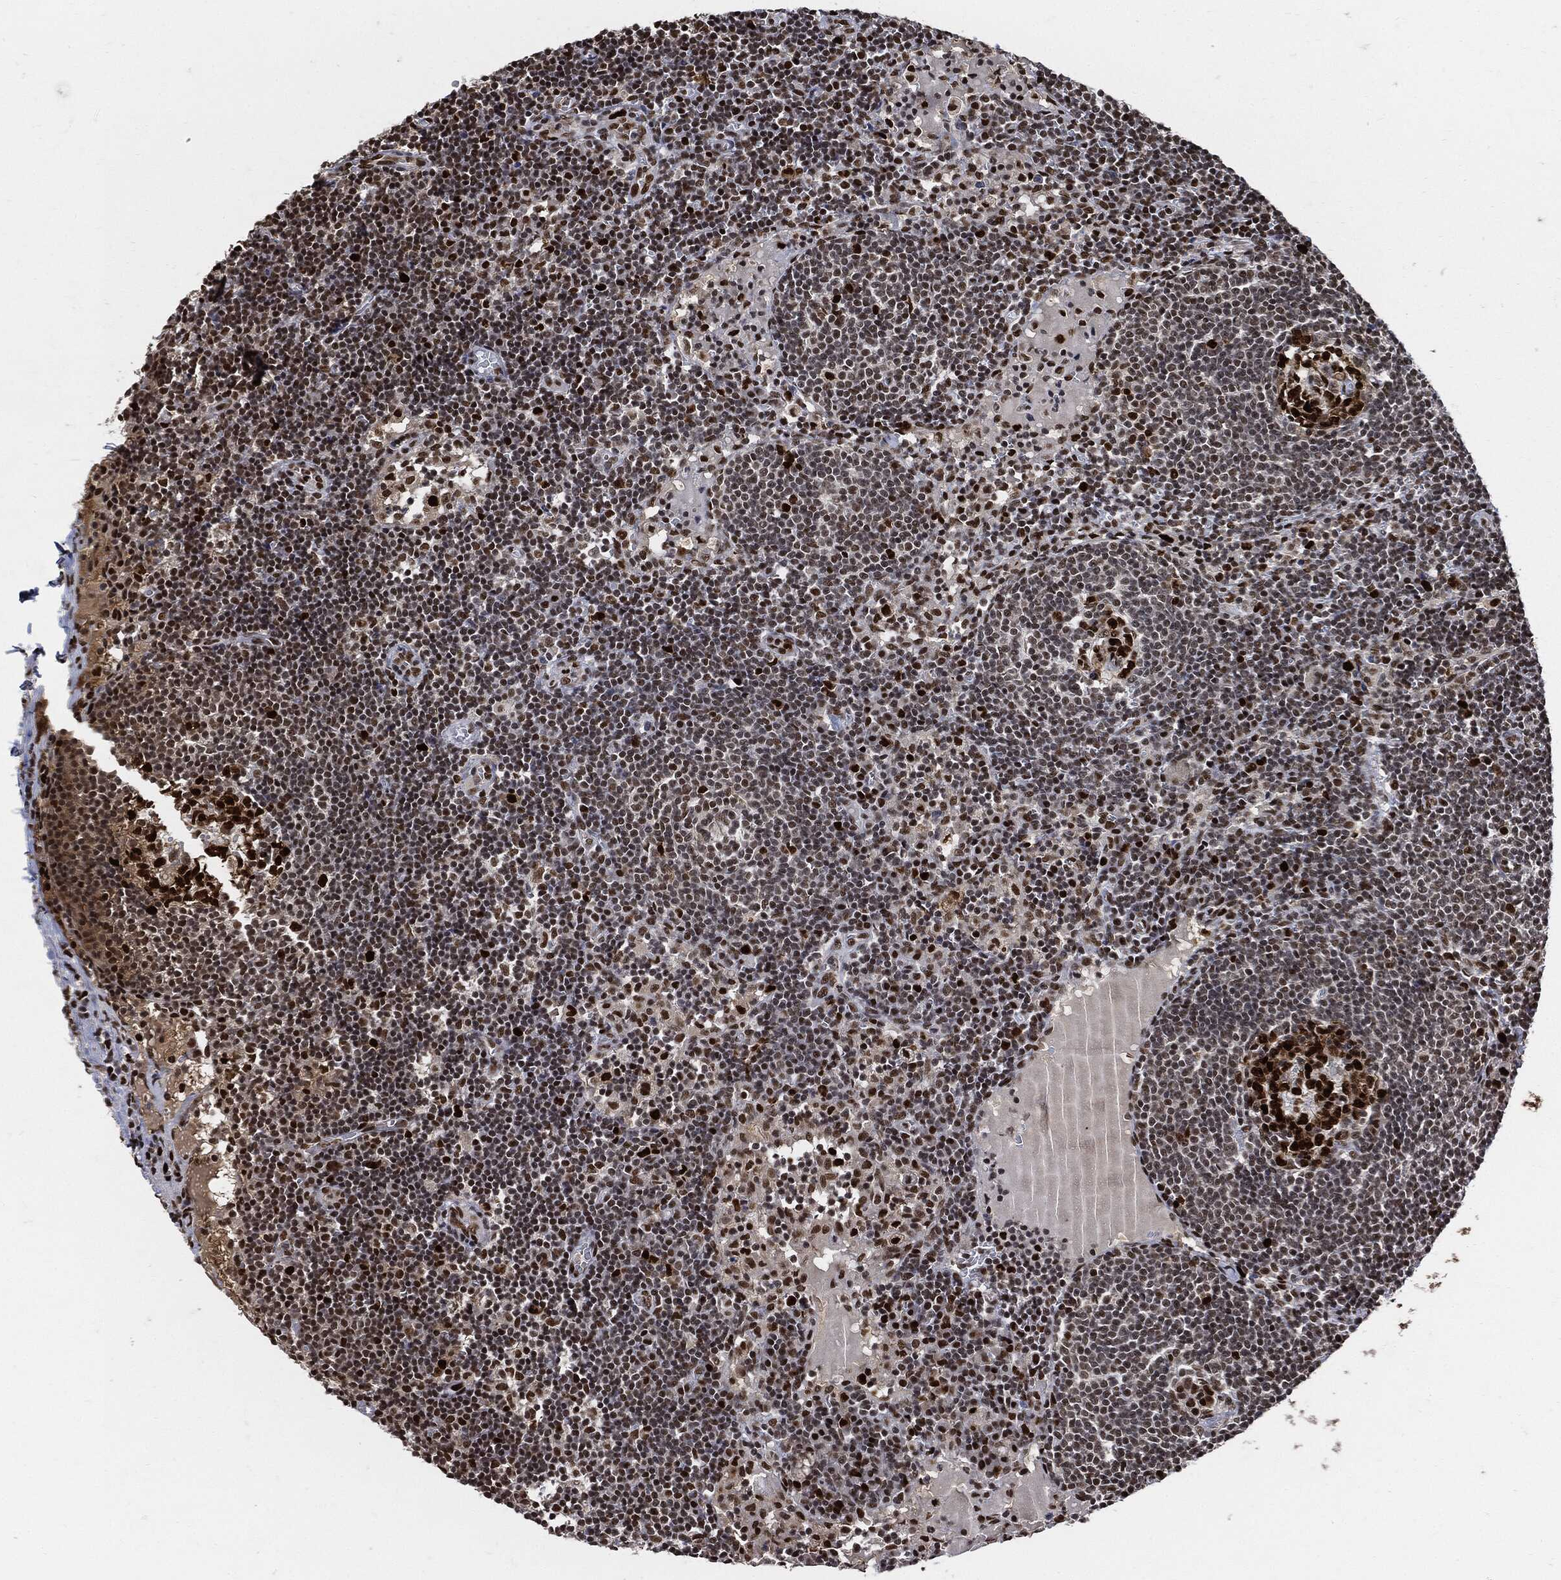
{"staining": {"intensity": "strong", "quantity": ">75%", "location": "nuclear"}, "tissue": "lymph node", "cell_type": "Germinal center cells", "image_type": "normal", "snomed": [{"axis": "morphology", "description": "Normal tissue, NOS"}, {"axis": "morphology", "description": "Adenocarcinoma, NOS"}, {"axis": "topography", "description": "Lymph node"}, {"axis": "topography", "description": "Pancreas"}], "caption": "Strong nuclear protein staining is present in about >75% of germinal center cells in lymph node.", "gene": "PCNA", "patient": {"sex": "female", "age": 58}}